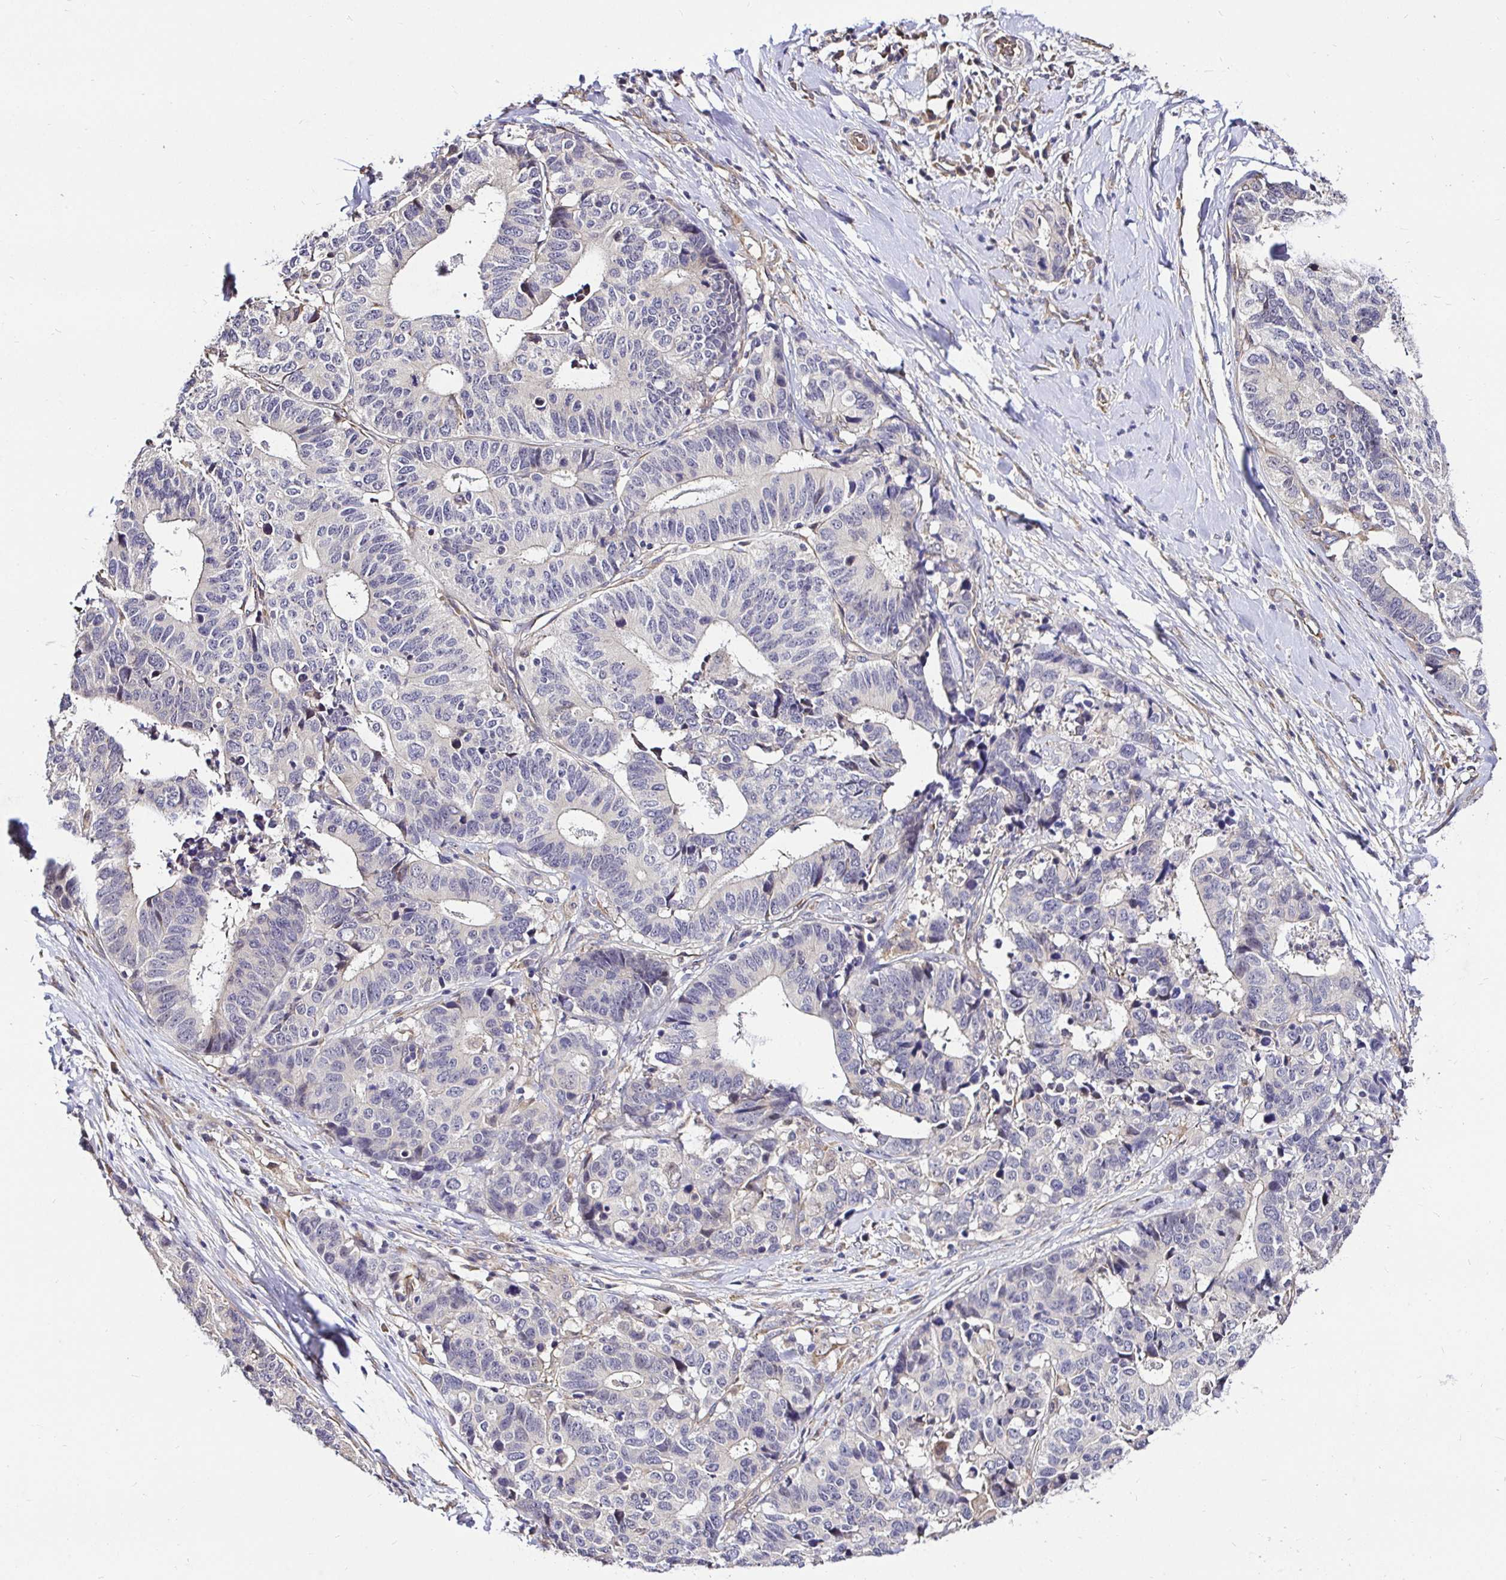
{"staining": {"intensity": "negative", "quantity": "none", "location": "none"}, "tissue": "stomach cancer", "cell_type": "Tumor cells", "image_type": "cancer", "snomed": [{"axis": "morphology", "description": "Adenocarcinoma, NOS"}, {"axis": "topography", "description": "Stomach, upper"}], "caption": "Stomach cancer (adenocarcinoma) stained for a protein using IHC shows no positivity tumor cells.", "gene": "CCDC122", "patient": {"sex": "female", "age": 67}}